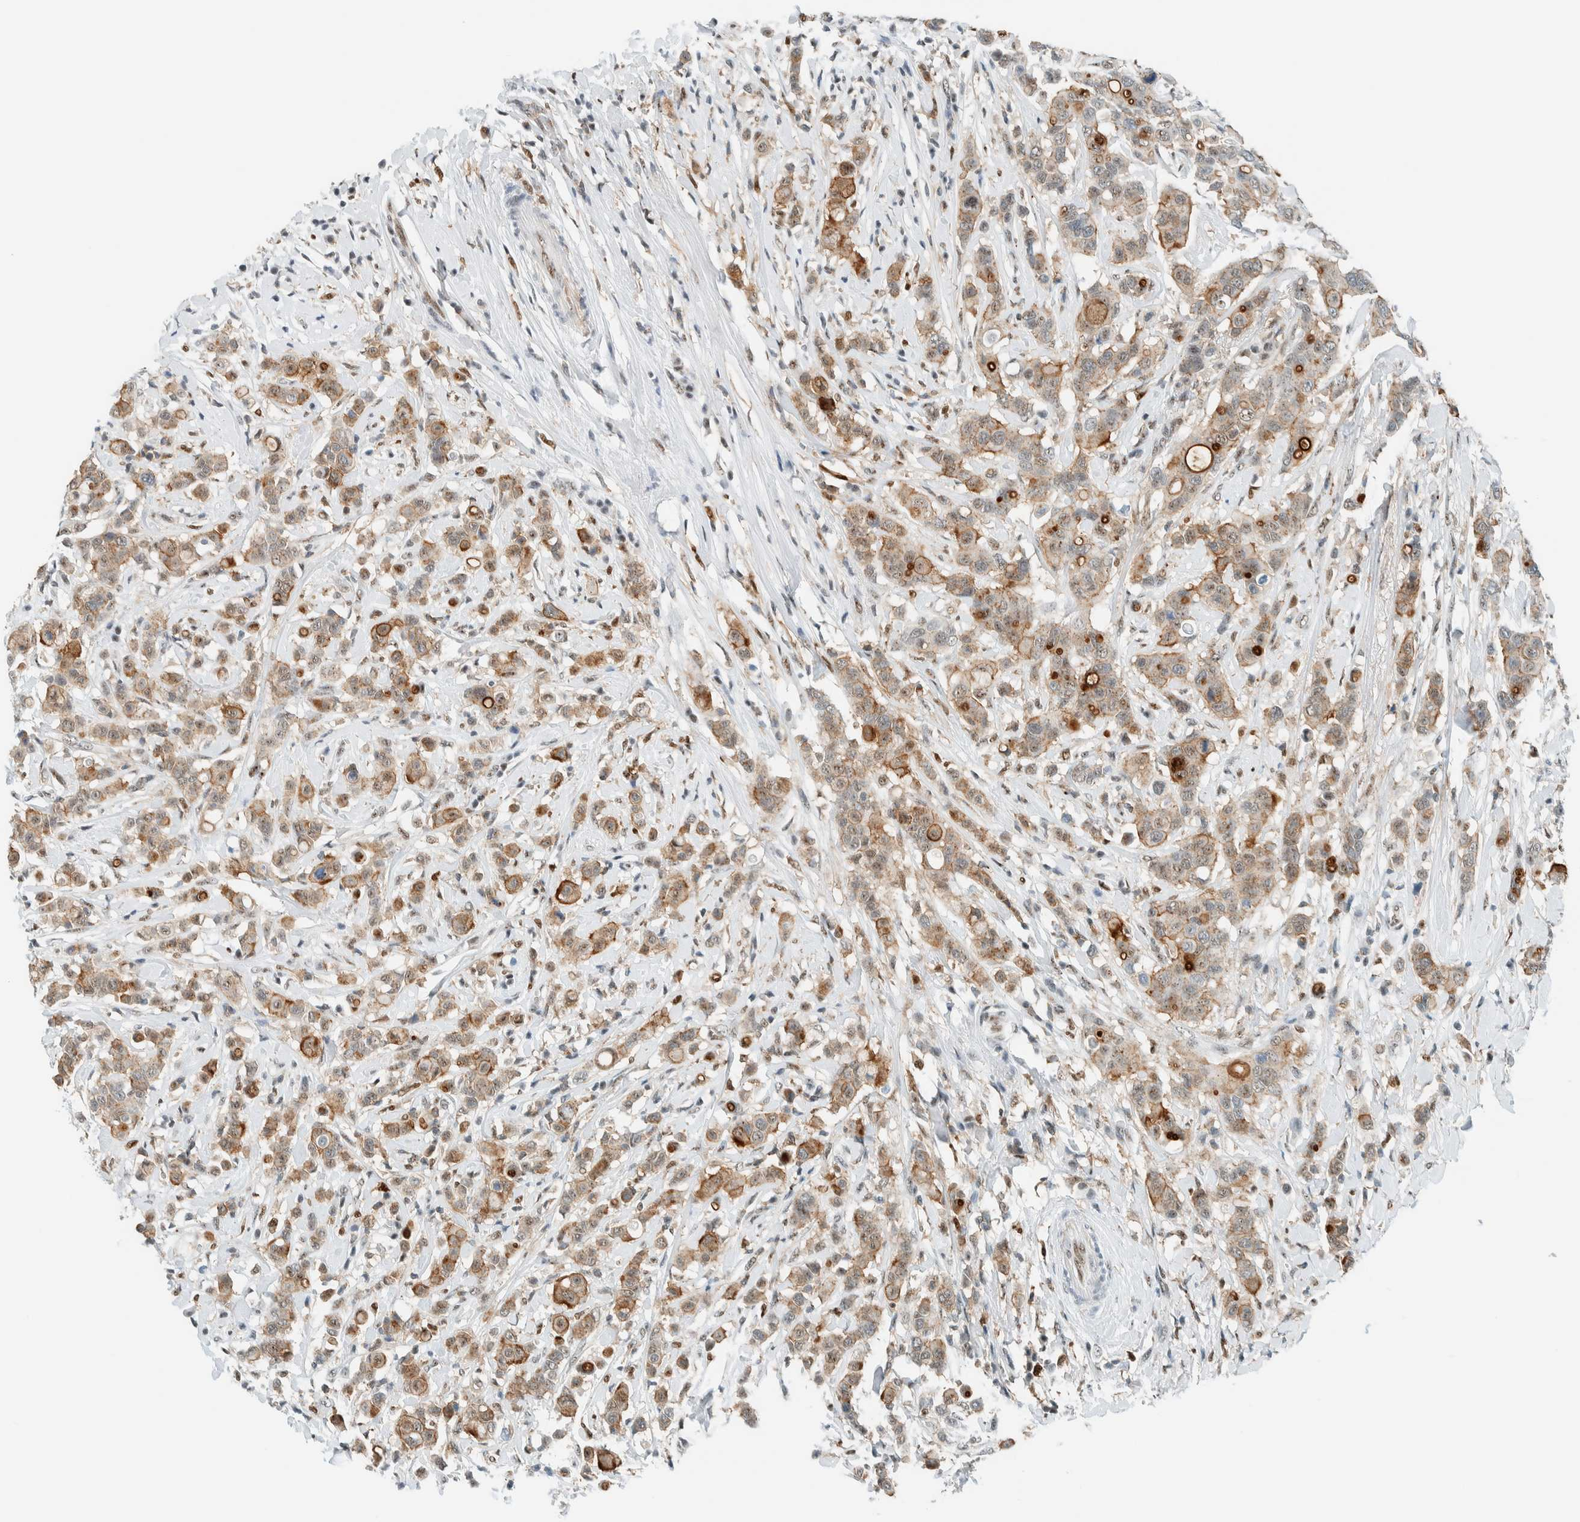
{"staining": {"intensity": "moderate", "quantity": ">75%", "location": "cytoplasmic/membranous,nuclear"}, "tissue": "breast cancer", "cell_type": "Tumor cells", "image_type": "cancer", "snomed": [{"axis": "morphology", "description": "Duct carcinoma"}, {"axis": "topography", "description": "Breast"}], "caption": "IHC histopathology image of human breast intraductal carcinoma stained for a protein (brown), which displays medium levels of moderate cytoplasmic/membranous and nuclear positivity in about >75% of tumor cells.", "gene": "CYSRT1", "patient": {"sex": "female", "age": 27}}